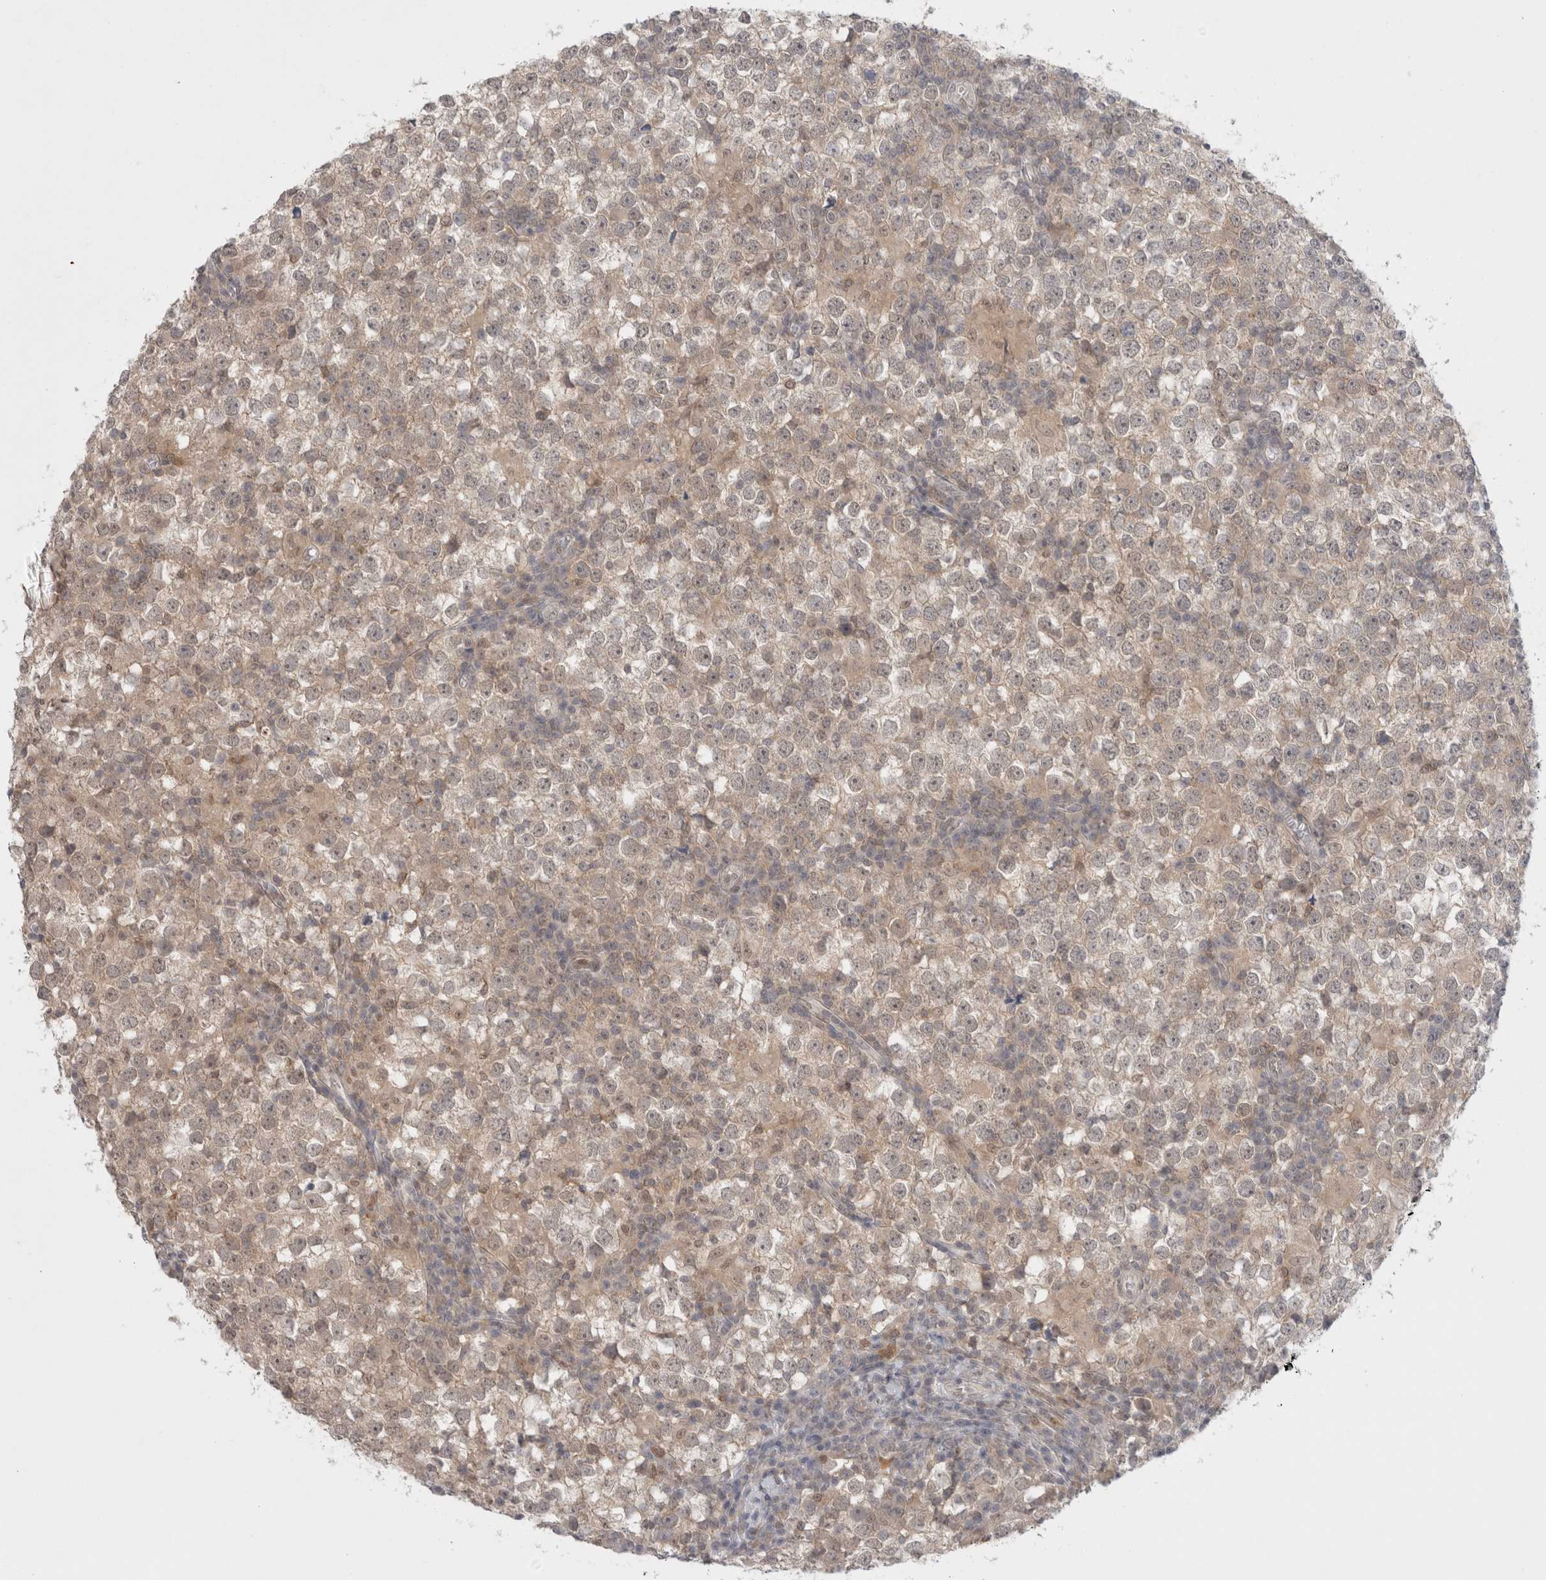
{"staining": {"intensity": "negative", "quantity": "none", "location": "none"}, "tissue": "testis cancer", "cell_type": "Tumor cells", "image_type": "cancer", "snomed": [{"axis": "morphology", "description": "Seminoma, NOS"}, {"axis": "topography", "description": "Testis"}], "caption": "IHC micrograph of testis seminoma stained for a protein (brown), which shows no positivity in tumor cells.", "gene": "FBXO42", "patient": {"sex": "male", "age": 65}}